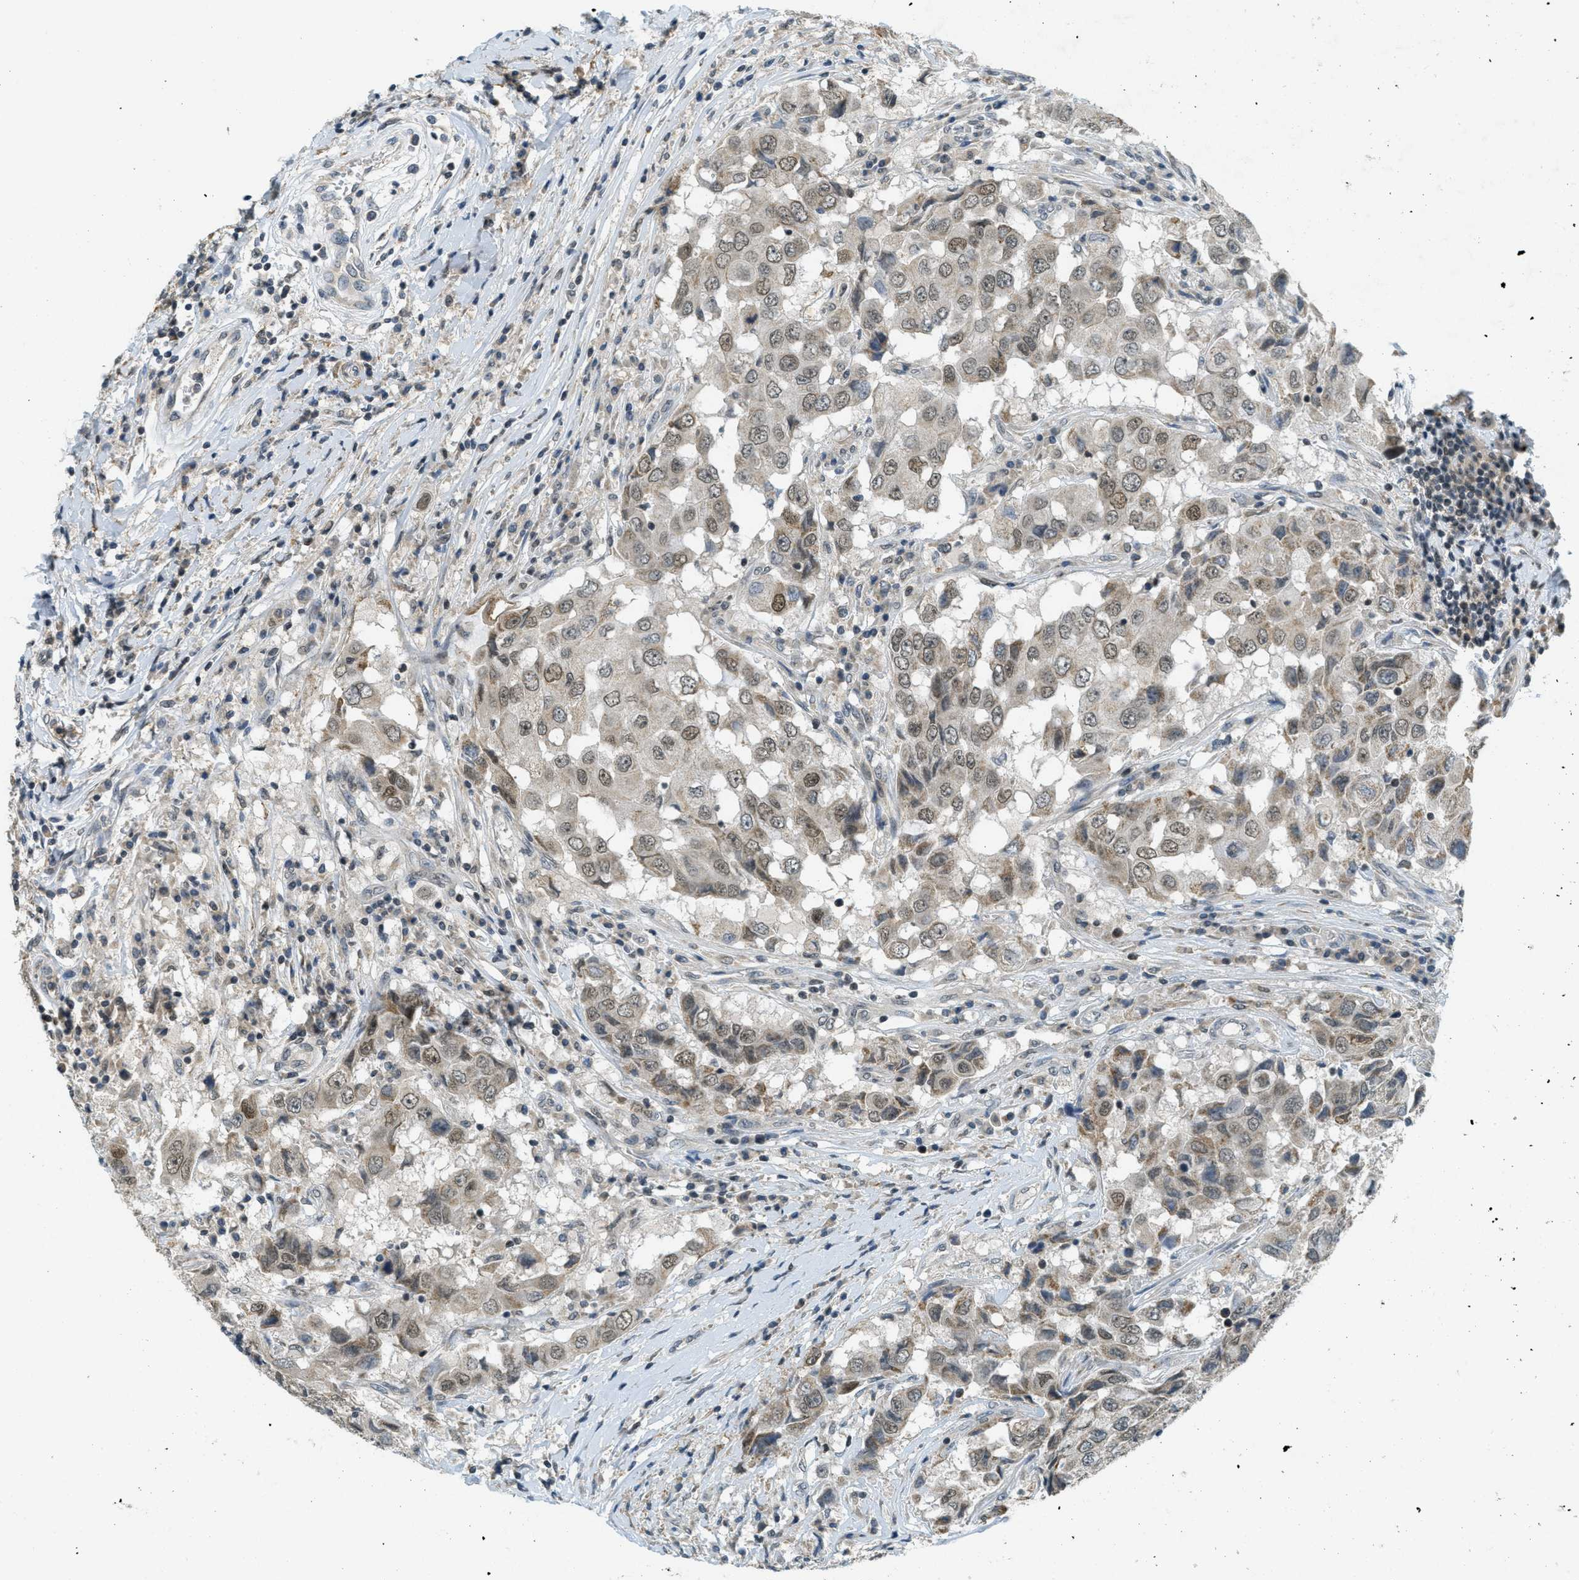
{"staining": {"intensity": "weak", "quantity": ">75%", "location": "cytoplasmic/membranous,nuclear"}, "tissue": "breast cancer", "cell_type": "Tumor cells", "image_type": "cancer", "snomed": [{"axis": "morphology", "description": "Duct carcinoma"}, {"axis": "topography", "description": "Breast"}], "caption": "Tumor cells display low levels of weak cytoplasmic/membranous and nuclear expression in about >75% of cells in human breast cancer (infiltrating ductal carcinoma).", "gene": "TCF20", "patient": {"sex": "female", "age": 27}}